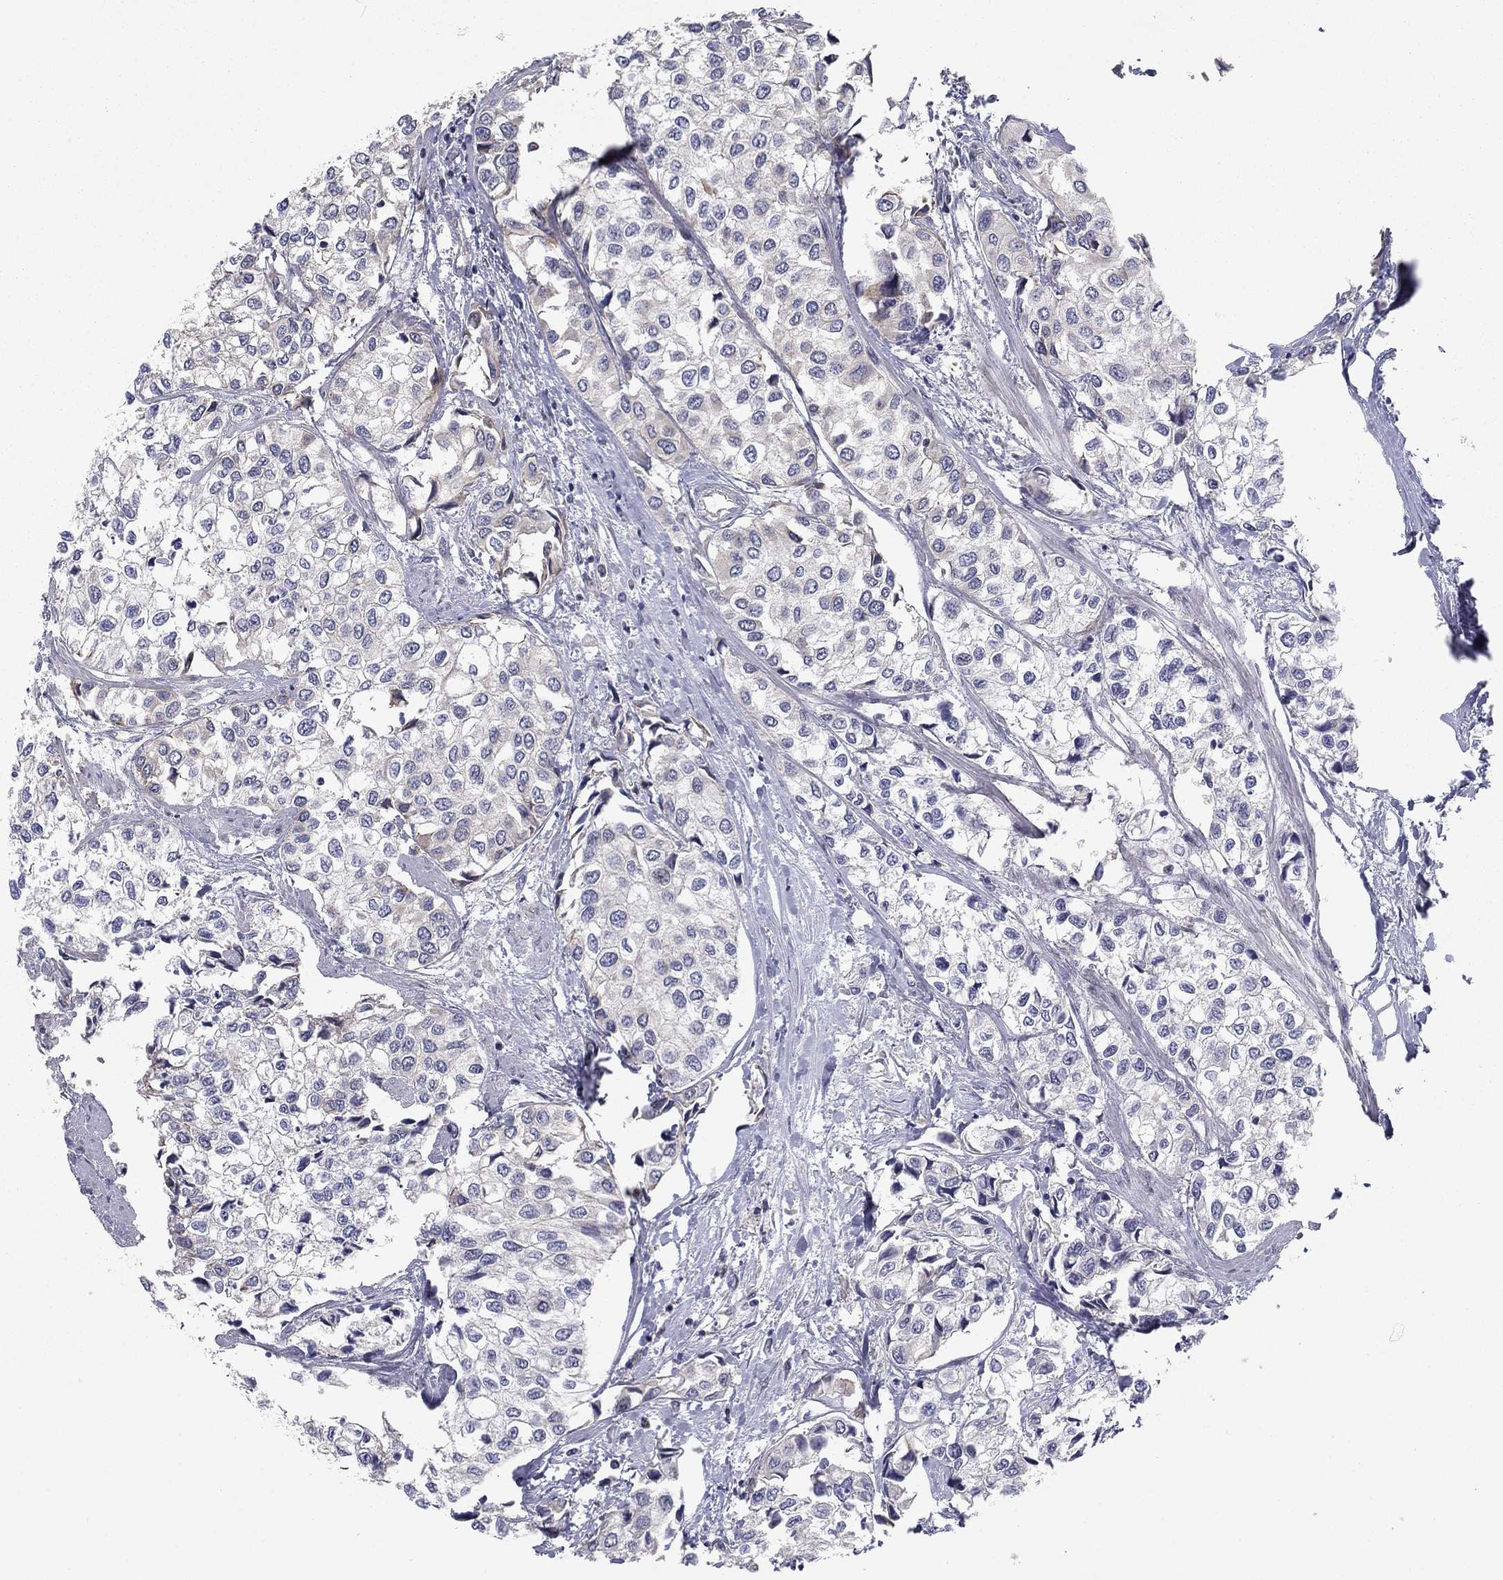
{"staining": {"intensity": "negative", "quantity": "none", "location": "none"}, "tissue": "urothelial cancer", "cell_type": "Tumor cells", "image_type": "cancer", "snomed": [{"axis": "morphology", "description": "Urothelial carcinoma, High grade"}, {"axis": "topography", "description": "Urinary bladder"}], "caption": "DAB immunohistochemical staining of high-grade urothelial carcinoma reveals no significant expression in tumor cells. (DAB immunohistochemistry visualized using brightfield microscopy, high magnification).", "gene": "BCL11A", "patient": {"sex": "male", "age": 73}}